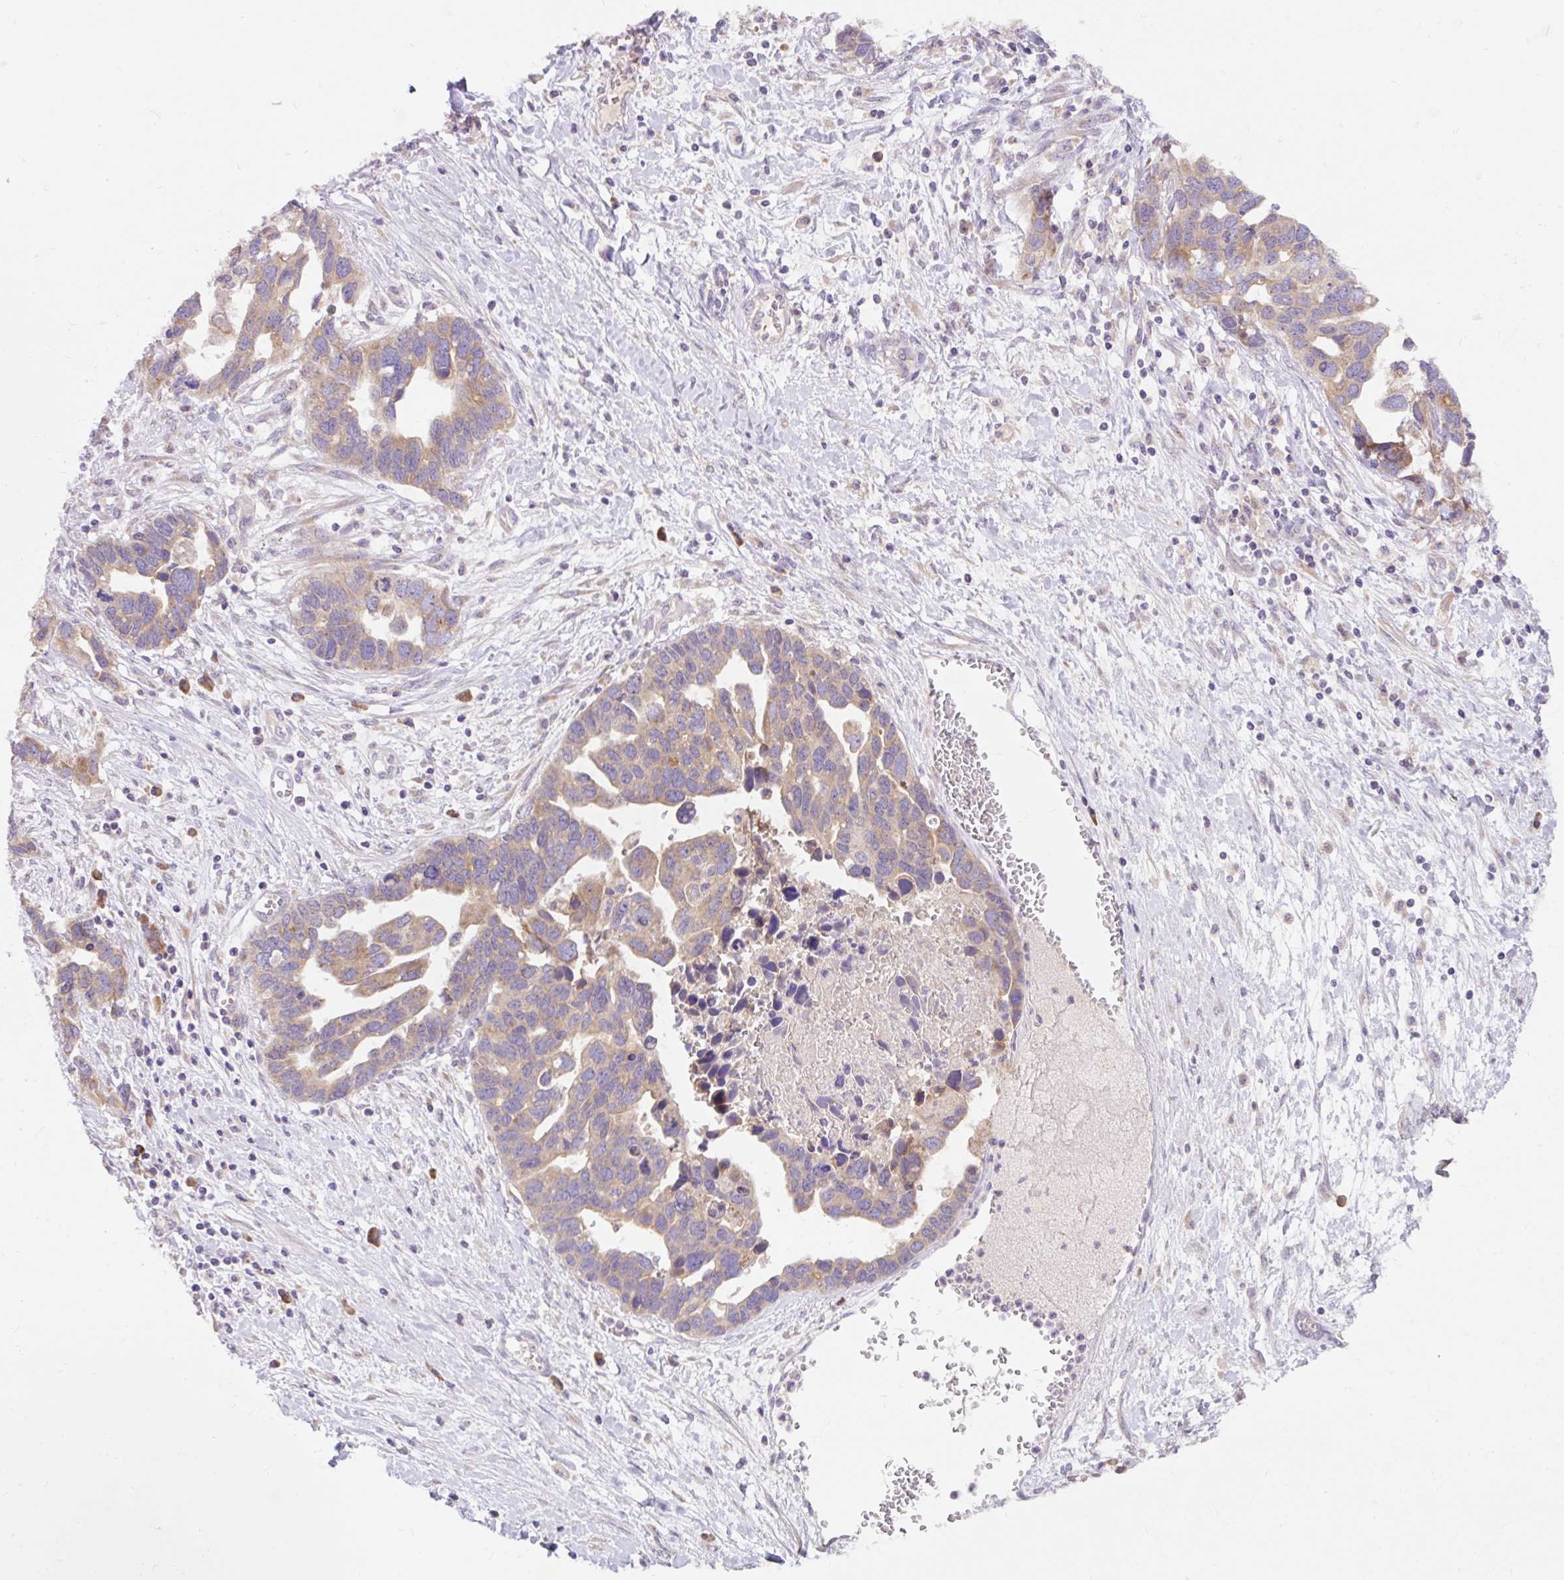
{"staining": {"intensity": "weak", "quantity": "25%-75%", "location": "cytoplasmic/membranous"}, "tissue": "ovarian cancer", "cell_type": "Tumor cells", "image_type": "cancer", "snomed": [{"axis": "morphology", "description": "Cystadenocarcinoma, serous, NOS"}, {"axis": "topography", "description": "Ovary"}], "caption": "Ovarian serous cystadenocarcinoma was stained to show a protein in brown. There is low levels of weak cytoplasmic/membranous expression in approximately 25%-75% of tumor cells. The staining is performed using DAB (3,3'-diaminobenzidine) brown chromogen to label protein expression. The nuclei are counter-stained blue using hematoxylin.", "gene": "SEC63", "patient": {"sex": "female", "age": 54}}